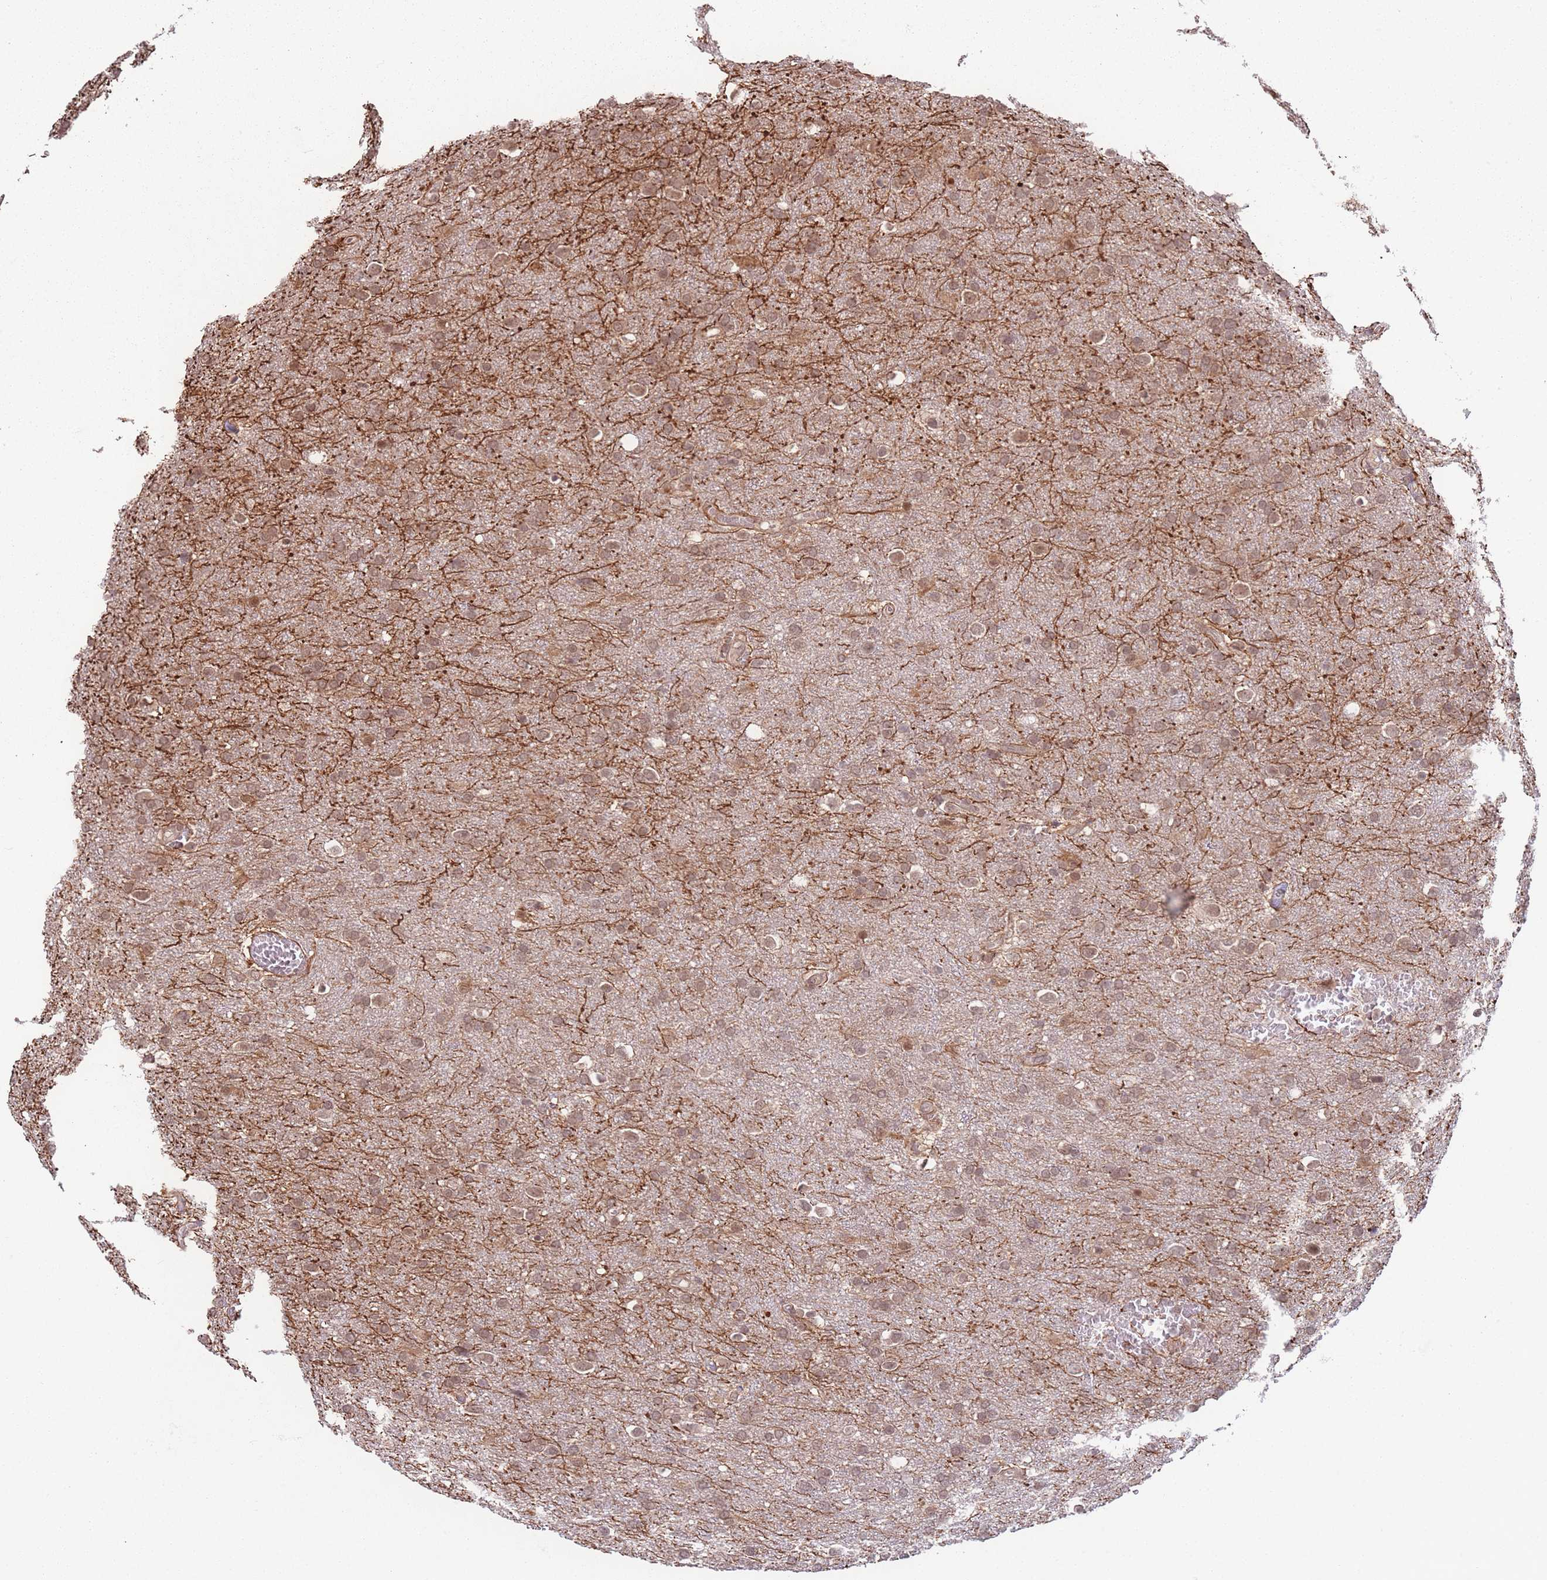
{"staining": {"intensity": "moderate", "quantity": ">75%", "location": "cytoplasmic/membranous,nuclear"}, "tissue": "glioma", "cell_type": "Tumor cells", "image_type": "cancer", "snomed": [{"axis": "morphology", "description": "Glioma, malignant, Low grade"}, {"axis": "topography", "description": "Brain"}], "caption": "DAB immunohistochemical staining of human malignant glioma (low-grade) exhibits moderate cytoplasmic/membranous and nuclear protein expression in about >75% of tumor cells. (Brightfield microscopy of DAB IHC at high magnification).", "gene": "CCDC154", "patient": {"sex": "female", "age": 32}}